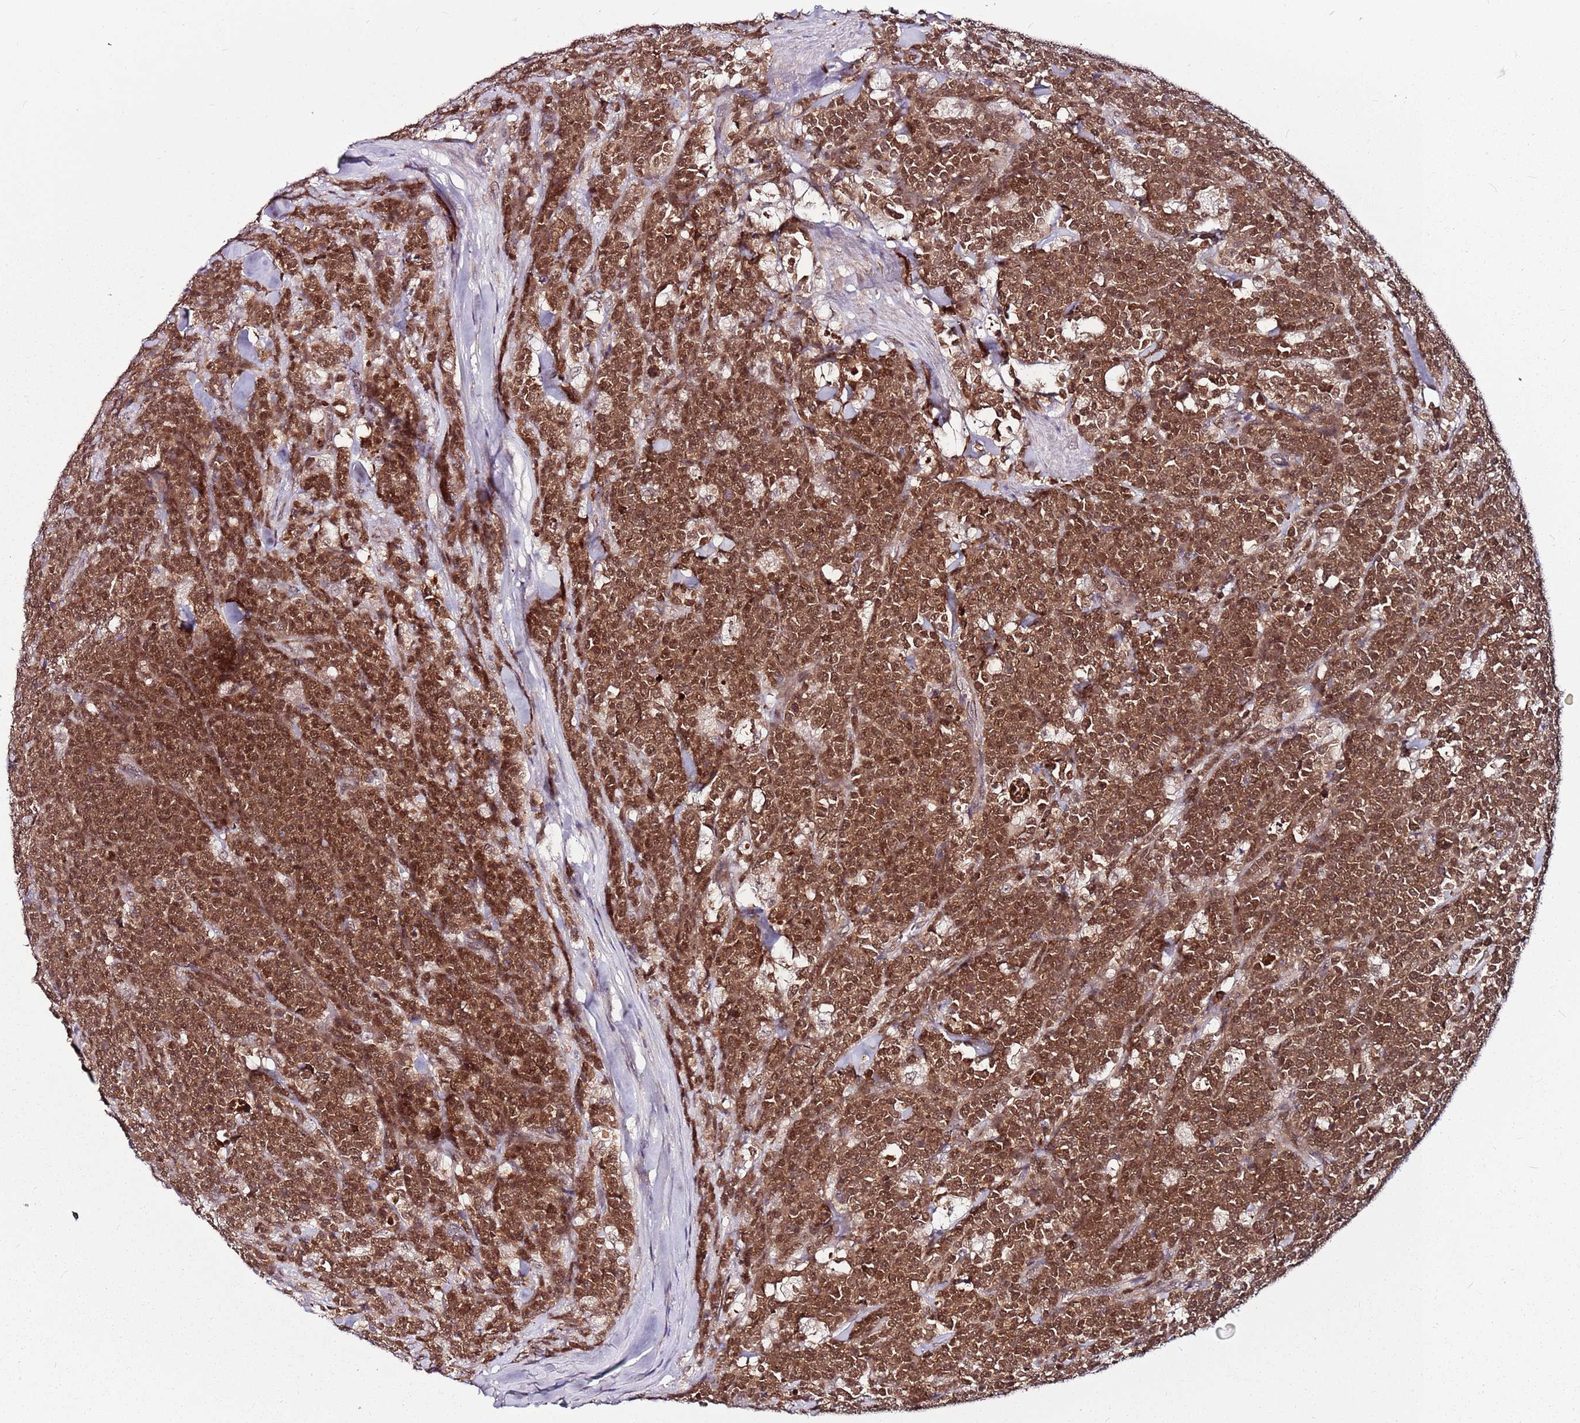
{"staining": {"intensity": "moderate", "quantity": ">75%", "location": "cytoplasmic/membranous,nuclear"}, "tissue": "lymphoma", "cell_type": "Tumor cells", "image_type": "cancer", "snomed": [{"axis": "morphology", "description": "Malignant lymphoma, non-Hodgkin's type, High grade"}, {"axis": "topography", "description": "Small intestine"}, {"axis": "topography", "description": "Colon"}], "caption": "This micrograph demonstrates immunohistochemistry (IHC) staining of lymphoma, with medium moderate cytoplasmic/membranous and nuclear staining in about >75% of tumor cells.", "gene": "POLE3", "patient": {"sex": "male", "age": 8}}